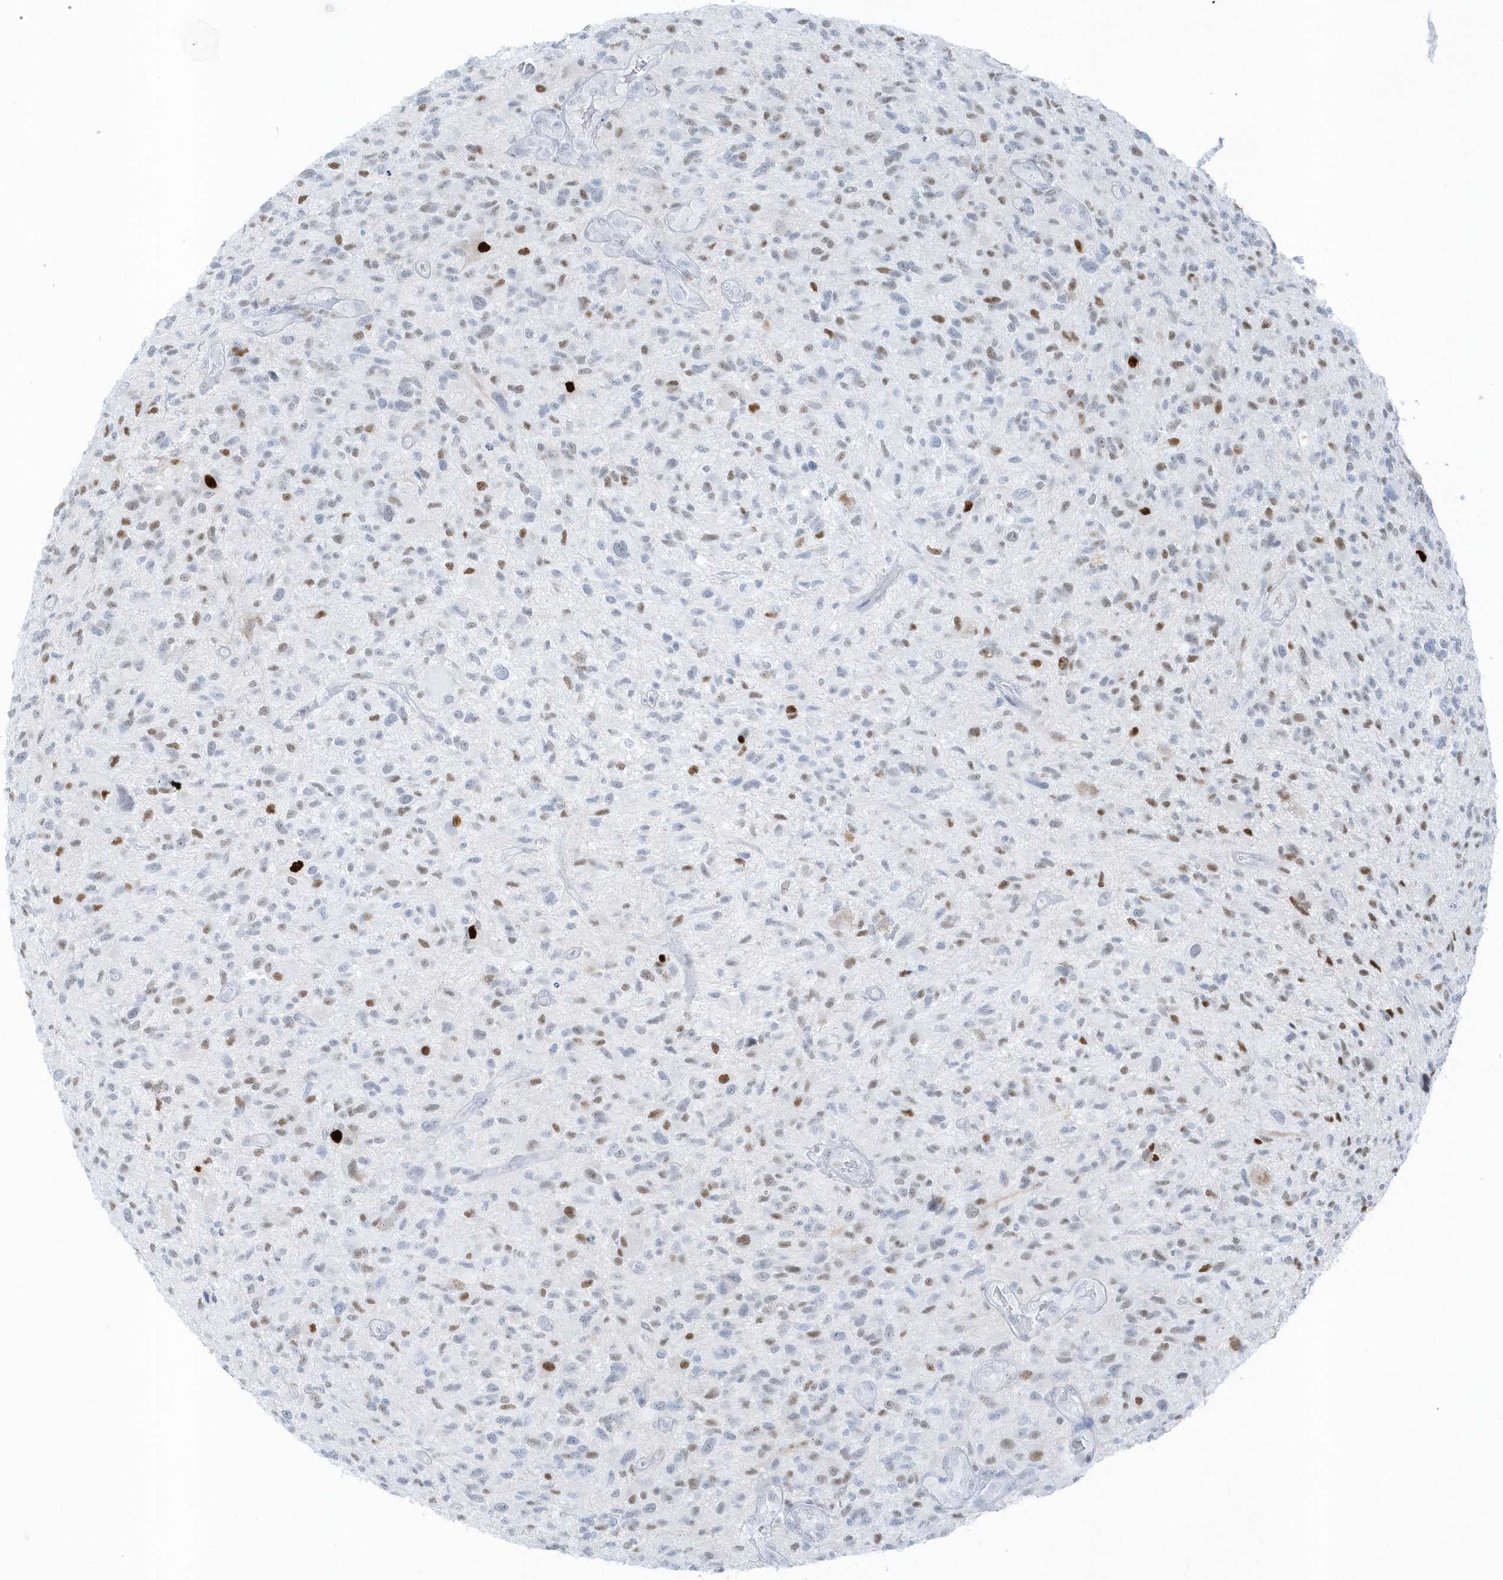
{"staining": {"intensity": "moderate", "quantity": "<25%", "location": "nuclear"}, "tissue": "glioma", "cell_type": "Tumor cells", "image_type": "cancer", "snomed": [{"axis": "morphology", "description": "Glioma, malignant, High grade"}, {"axis": "topography", "description": "Brain"}], "caption": "Immunohistochemistry photomicrograph of high-grade glioma (malignant) stained for a protein (brown), which reveals low levels of moderate nuclear expression in approximately <25% of tumor cells.", "gene": "SMIM34", "patient": {"sex": "male", "age": 47}}